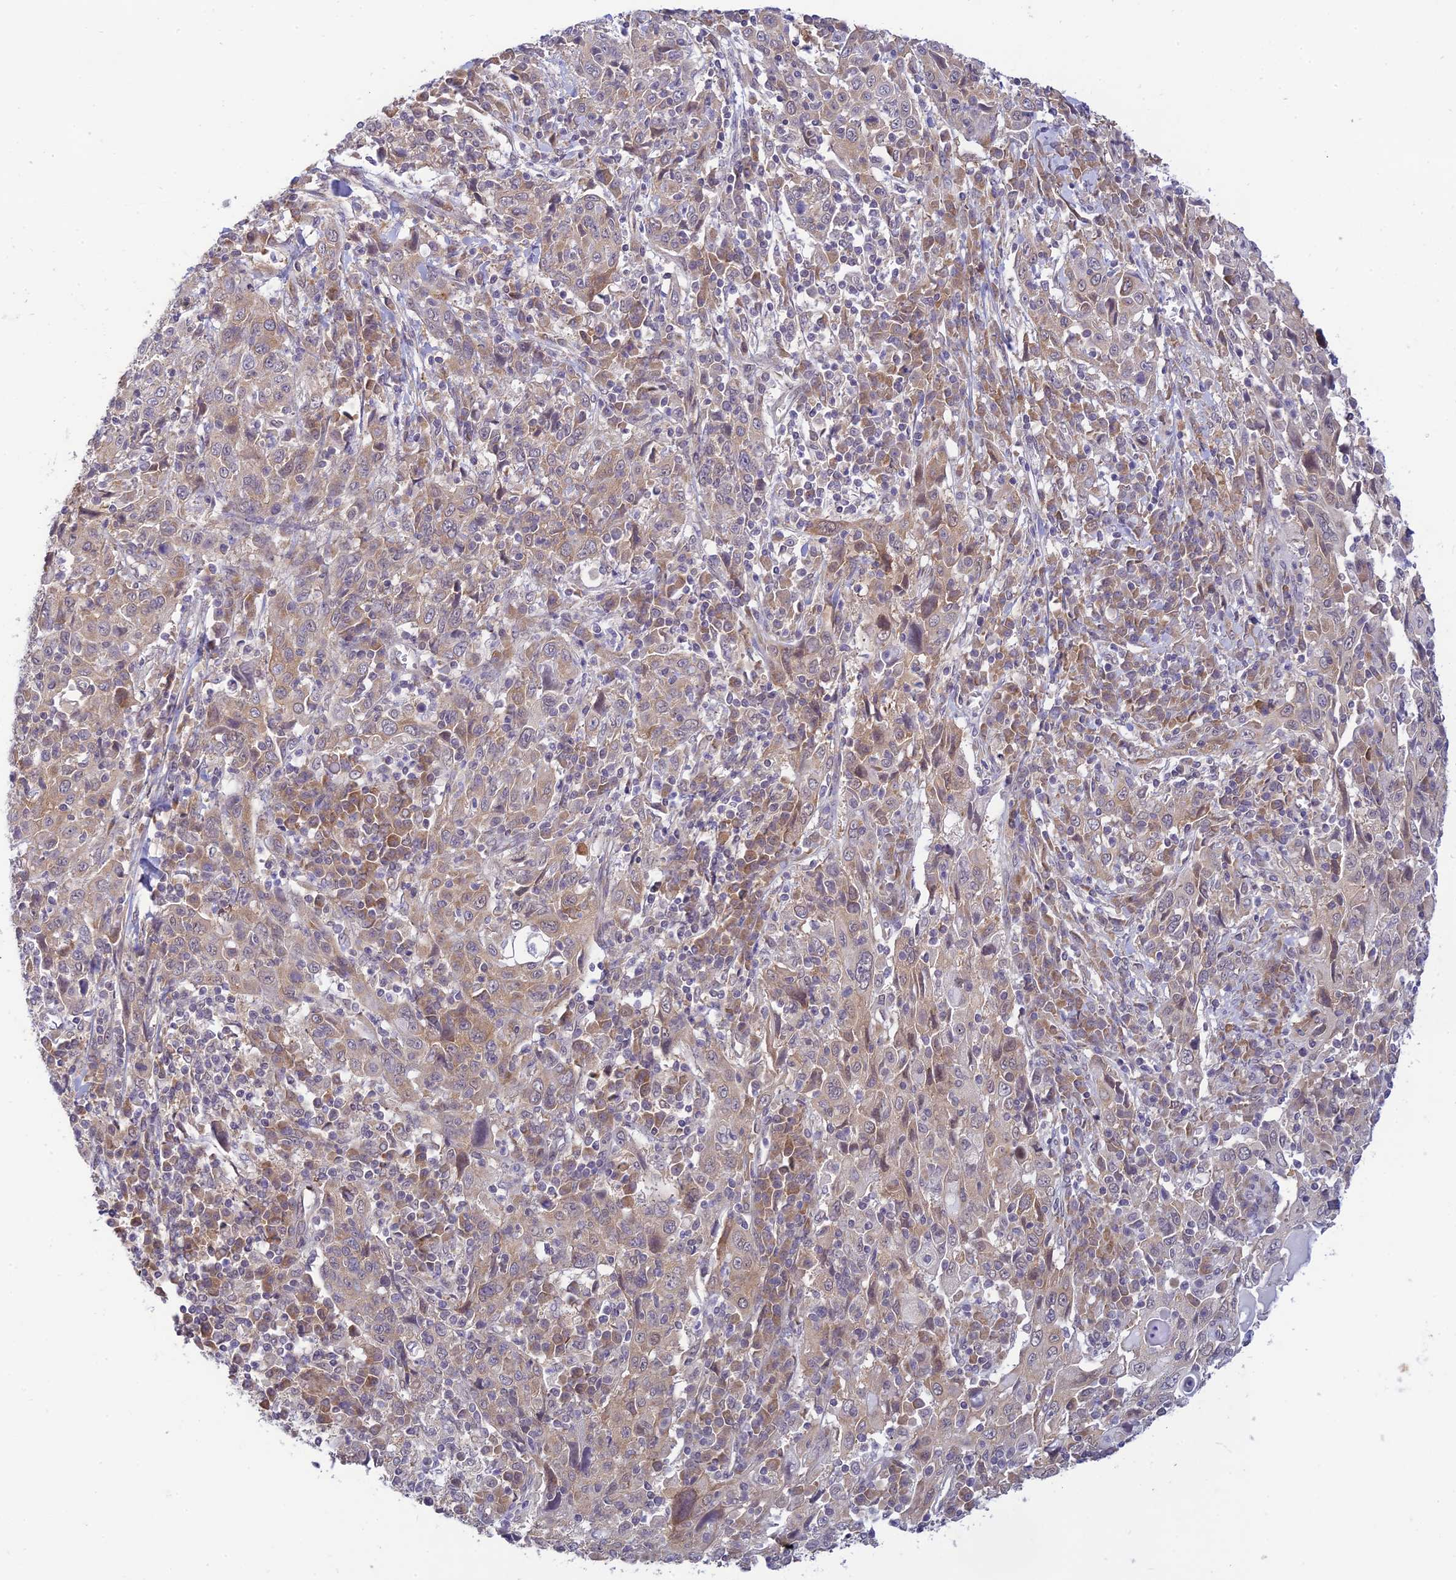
{"staining": {"intensity": "weak", "quantity": "<25%", "location": "cytoplasmic/membranous"}, "tissue": "cervical cancer", "cell_type": "Tumor cells", "image_type": "cancer", "snomed": [{"axis": "morphology", "description": "Squamous cell carcinoma, NOS"}, {"axis": "topography", "description": "Cervix"}], "caption": "Cervical squamous cell carcinoma was stained to show a protein in brown. There is no significant staining in tumor cells. (DAB immunohistochemistry (IHC) with hematoxylin counter stain).", "gene": "SKIC8", "patient": {"sex": "female", "age": 46}}